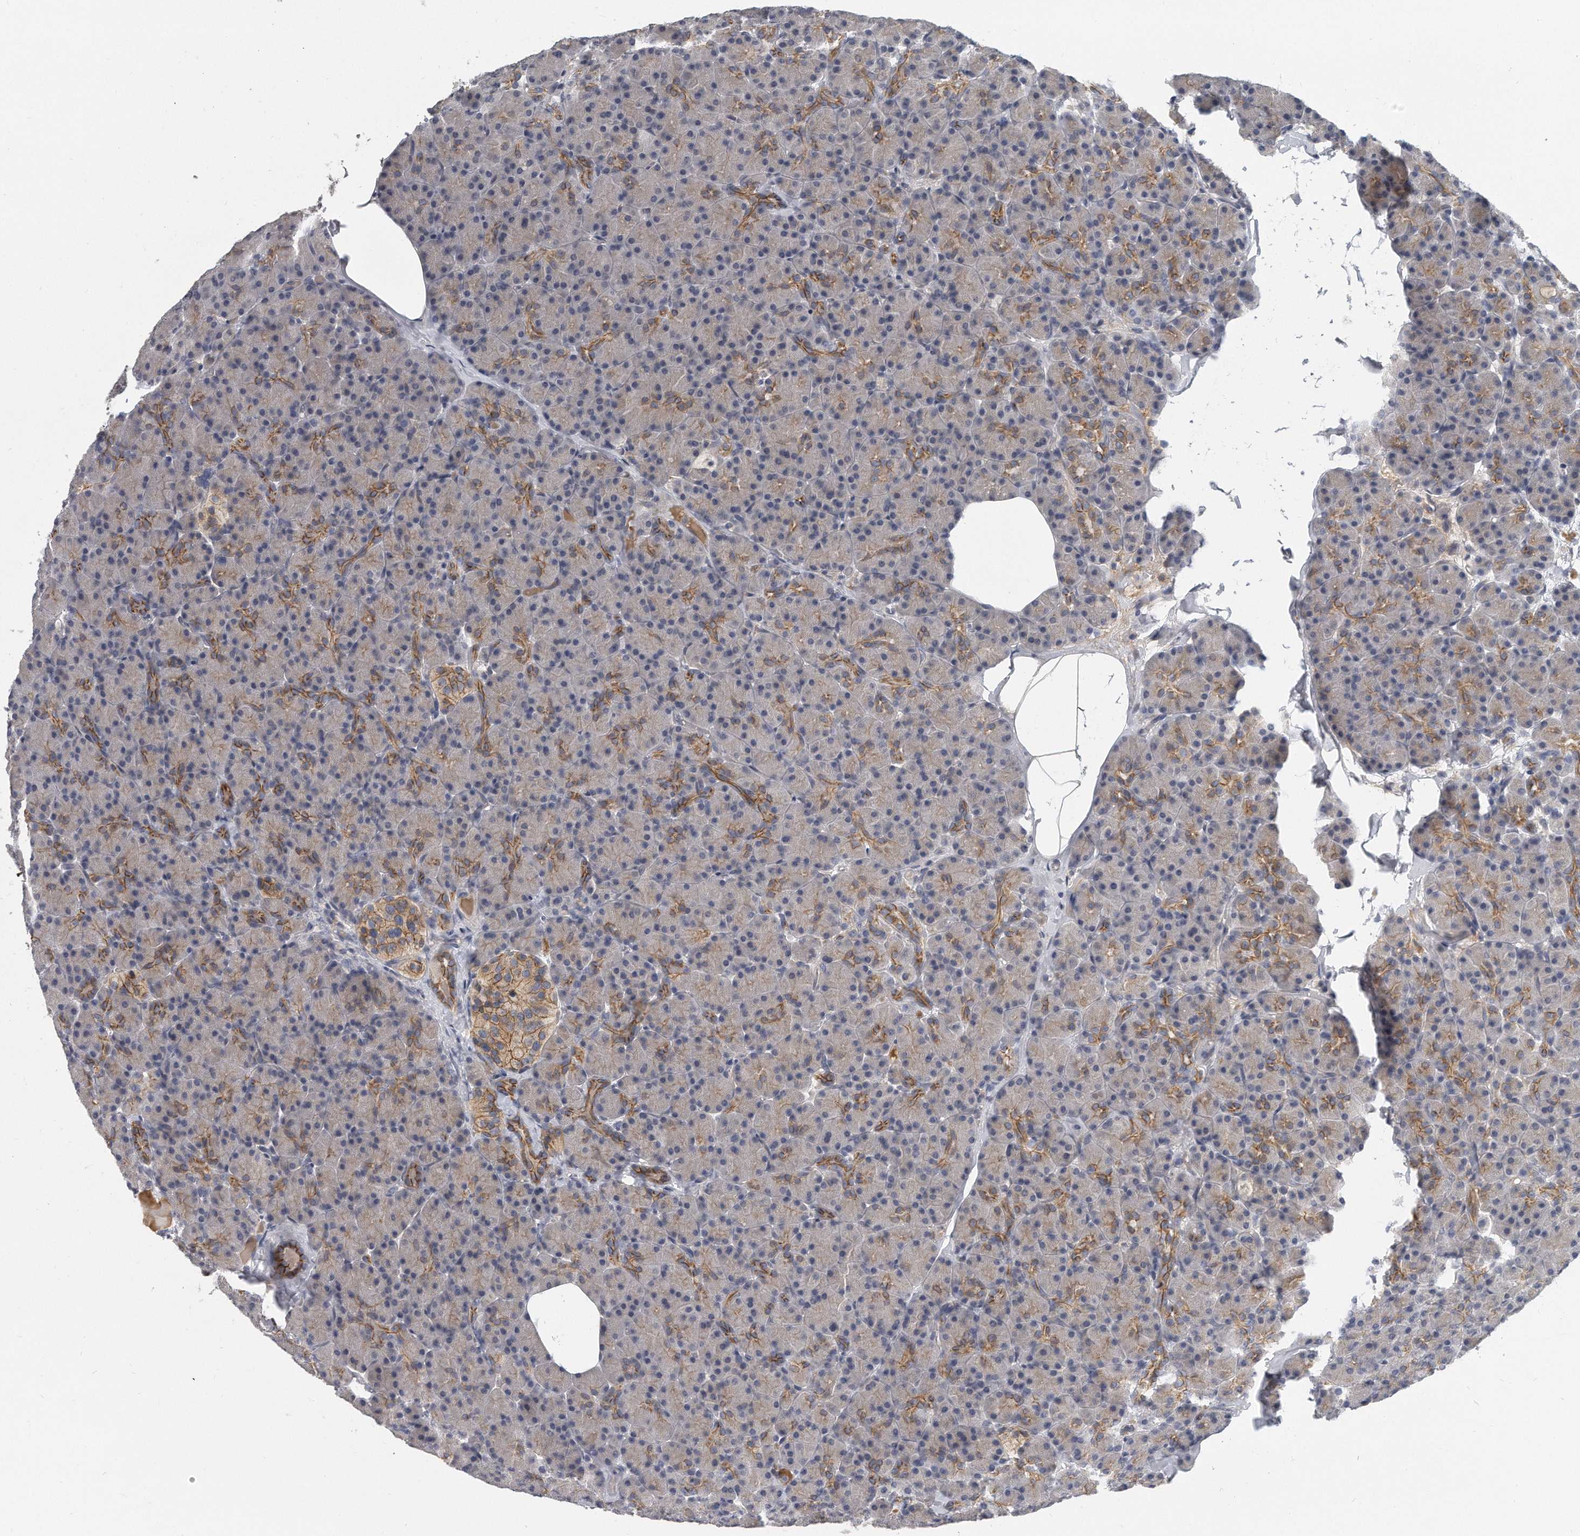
{"staining": {"intensity": "moderate", "quantity": "25%-75%", "location": "cytoplasmic/membranous"}, "tissue": "pancreas", "cell_type": "Exocrine glandular cells", "image_type": "normal", "snomed": [{"axis": "morphology", "description": "Normal tissue, NOS"}, {"axis": "topography", "description": "Pancreas"}], "caption": "Pancreas stained with a protein marker demonstrates moderate staining in exocrine glandular cells.", "gene": "PLEKHA6", "patient": {"sex": "female", "age": 43}}